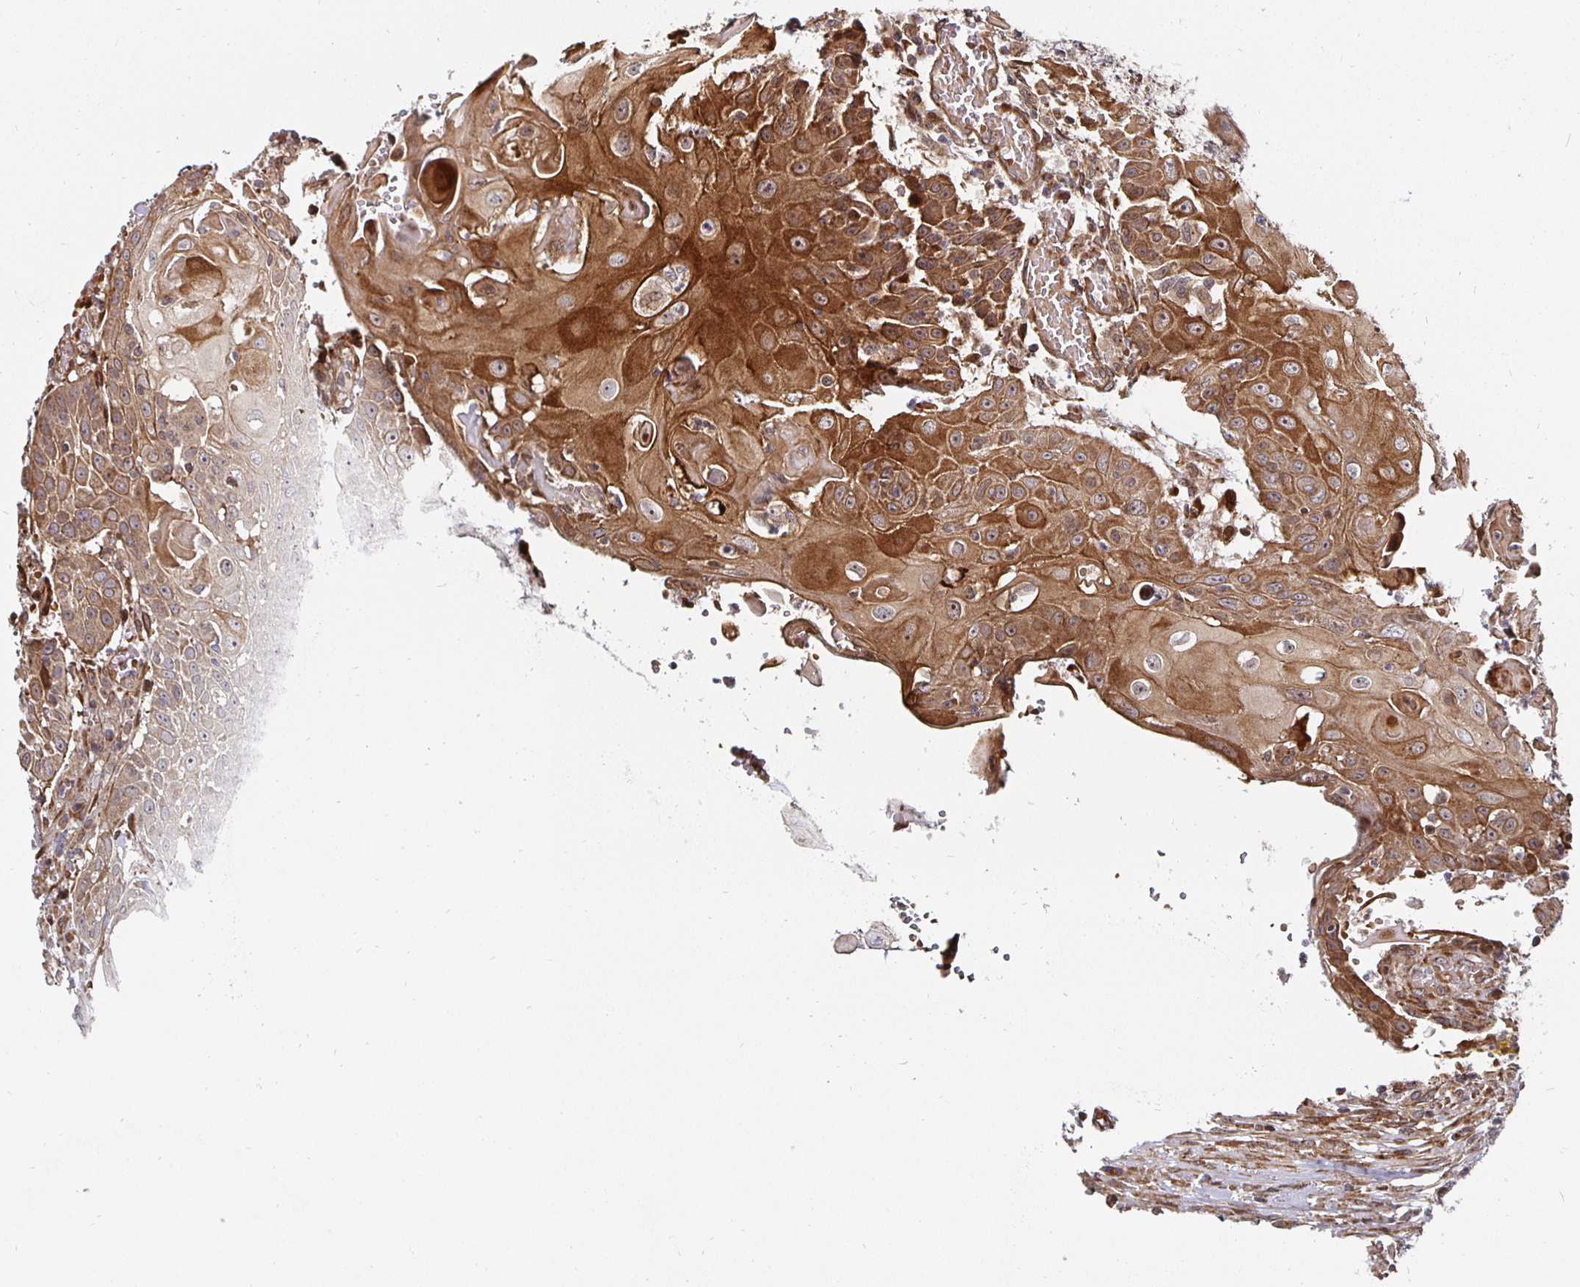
{"staining": {"intensity": "moderate", "quantity": ">75%", "location": "cytoplasmic/membranous"}, "tissue": "head and neck cancer", "cell_type": "Tumor cells", "image_type": "cancer", "snomed": [{"axis": "morphology", "description": "Normal tissue, NOS"}, {"axis": "morphology", "description": "Squamous cell carcinoma, NOS"}, {"axis": "topography", "description": "Oral tissue"}, {"axis": "topography", "description": "Head-Neck"}], "caption": "Tumor cells demonstrate moderate cytoplasmic/membranous expression in approximately >75% of cells in squamous cell carcinoma (head and neck).", "gene": "TBKBP1", "patient": {"sex": "female", "age": 55}}